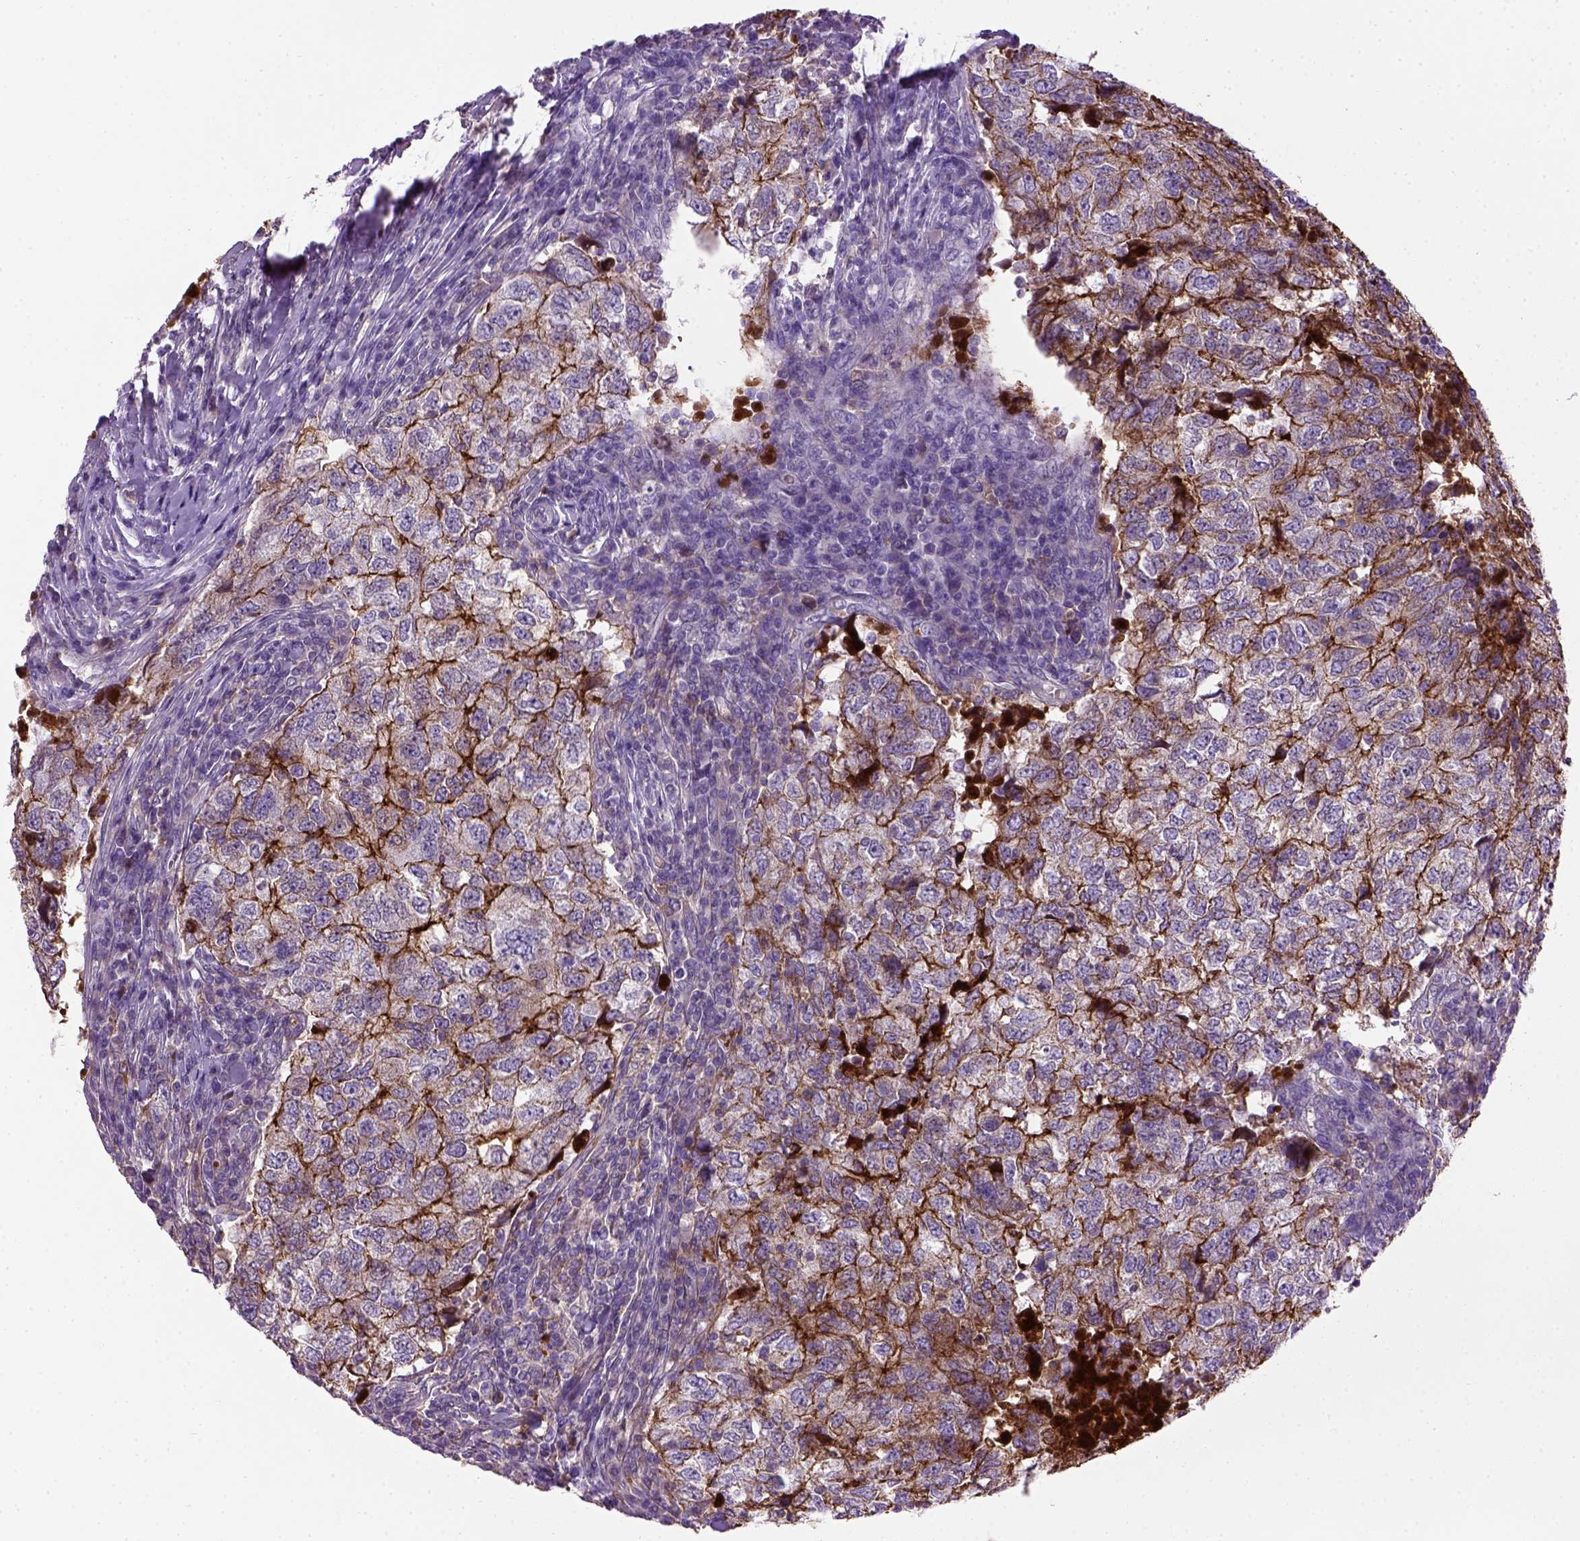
{"staining": {"intensity": "strong", "quantity": "25%-75%", "location": "cytoplasmic/membranous"}, "tissue": "breast cancer", "cell_type": "Tumor cells", "image_type": "cancer", "snomed": [{"axis": "morphology", "description": "Duct carcinoma"}, {"axis": "topography", "description": "Breast"}], "caption": "Breast invasive ductal carcinoma stained for a protein (brown) demonstrates strong cytoplasmic/membranous positive positivity in about 25%-75% of tumor cells.", "gene": "CDH1", "patient": {"sex": "female", "age": 30}}